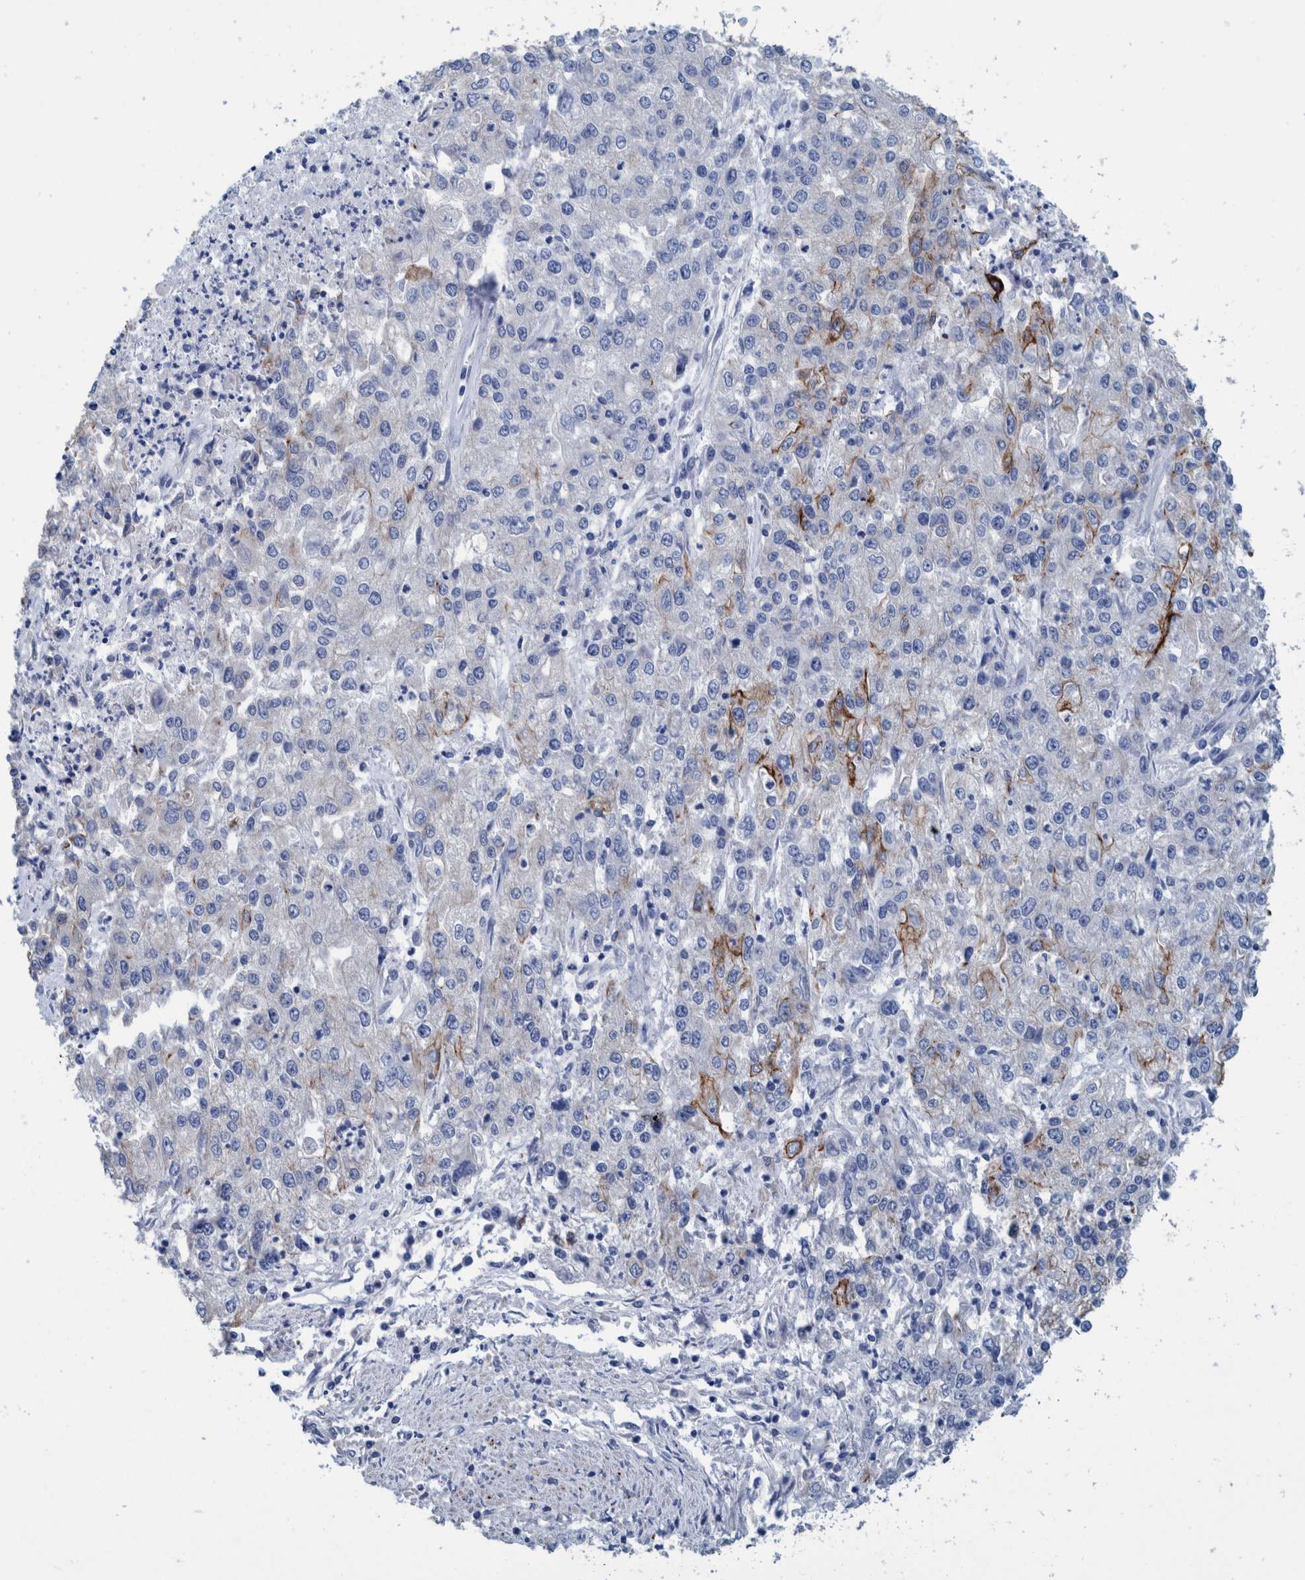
{"staining": {"intensity": "moderate", "quantity": "<25%", "location": "cytoplasmic/membranous"}, "tissue": "endometrial cancer", "cell_type": "Tumor cells", "image_type": "cancer", "snomed": [{"axis": "morphology", "description": "Adenocarcinoma, NOS"}, {"axis": "topography", "description": "Endometrium"}], "caption": "Immunohistochemical staining of human endometrial adenocarcinoma reveals moderate cytoplasmic/membranous protein positivity in about <25% of tumor cells. (Brightfield microscopy of DAB IHC at high magnification).", "gene": "MKS1", "patient": {"sex": "female", "age": 49}}